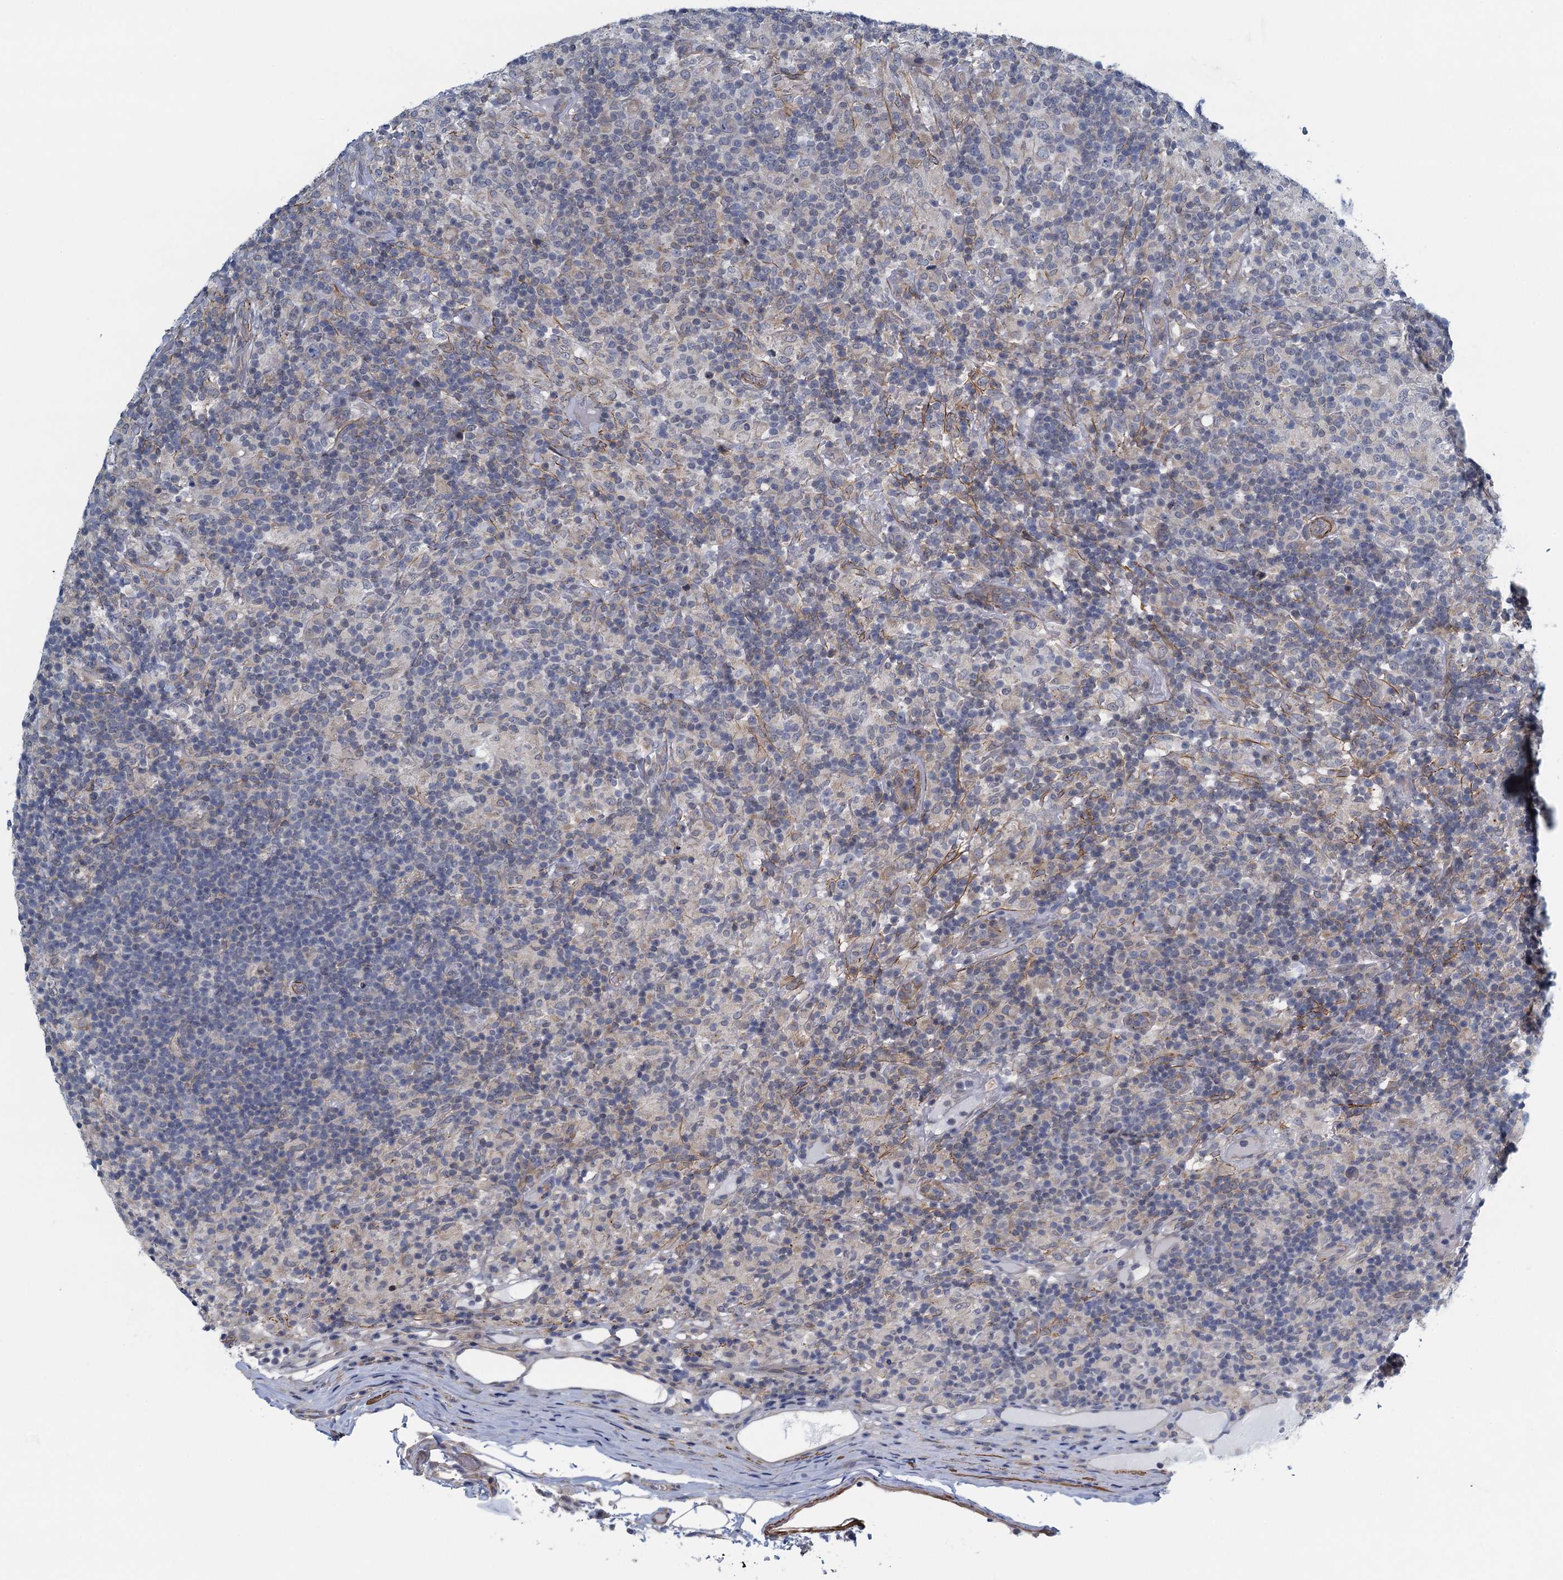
{"staining": {"intensity": "negative", "quantity": "none", "location": "none"}, "tissue": "lymphoma", "cell_type": "Tumor cells", "image_type": "cancer", "snomed": [{"axis": "morphology", "description": "Hodgkin's disease, NOS"}, {"axis": "topography", "description": "Lymph node"}], "caption": "High magnification brightfield microscopy of Hodgkin's disease stained with DAB (brown) and counterstained with hematoxylin (blue): tumor cells show no significant positivity. The staining was performed using DAB (3,3'-diaminobenzidine) to visualize the protein expression in brown, while the nuclei were stained in blue with hematoxylin (Magnification: 20x).", "gene": "ALG2", "patient": {"sex": "male", "age": 70}}